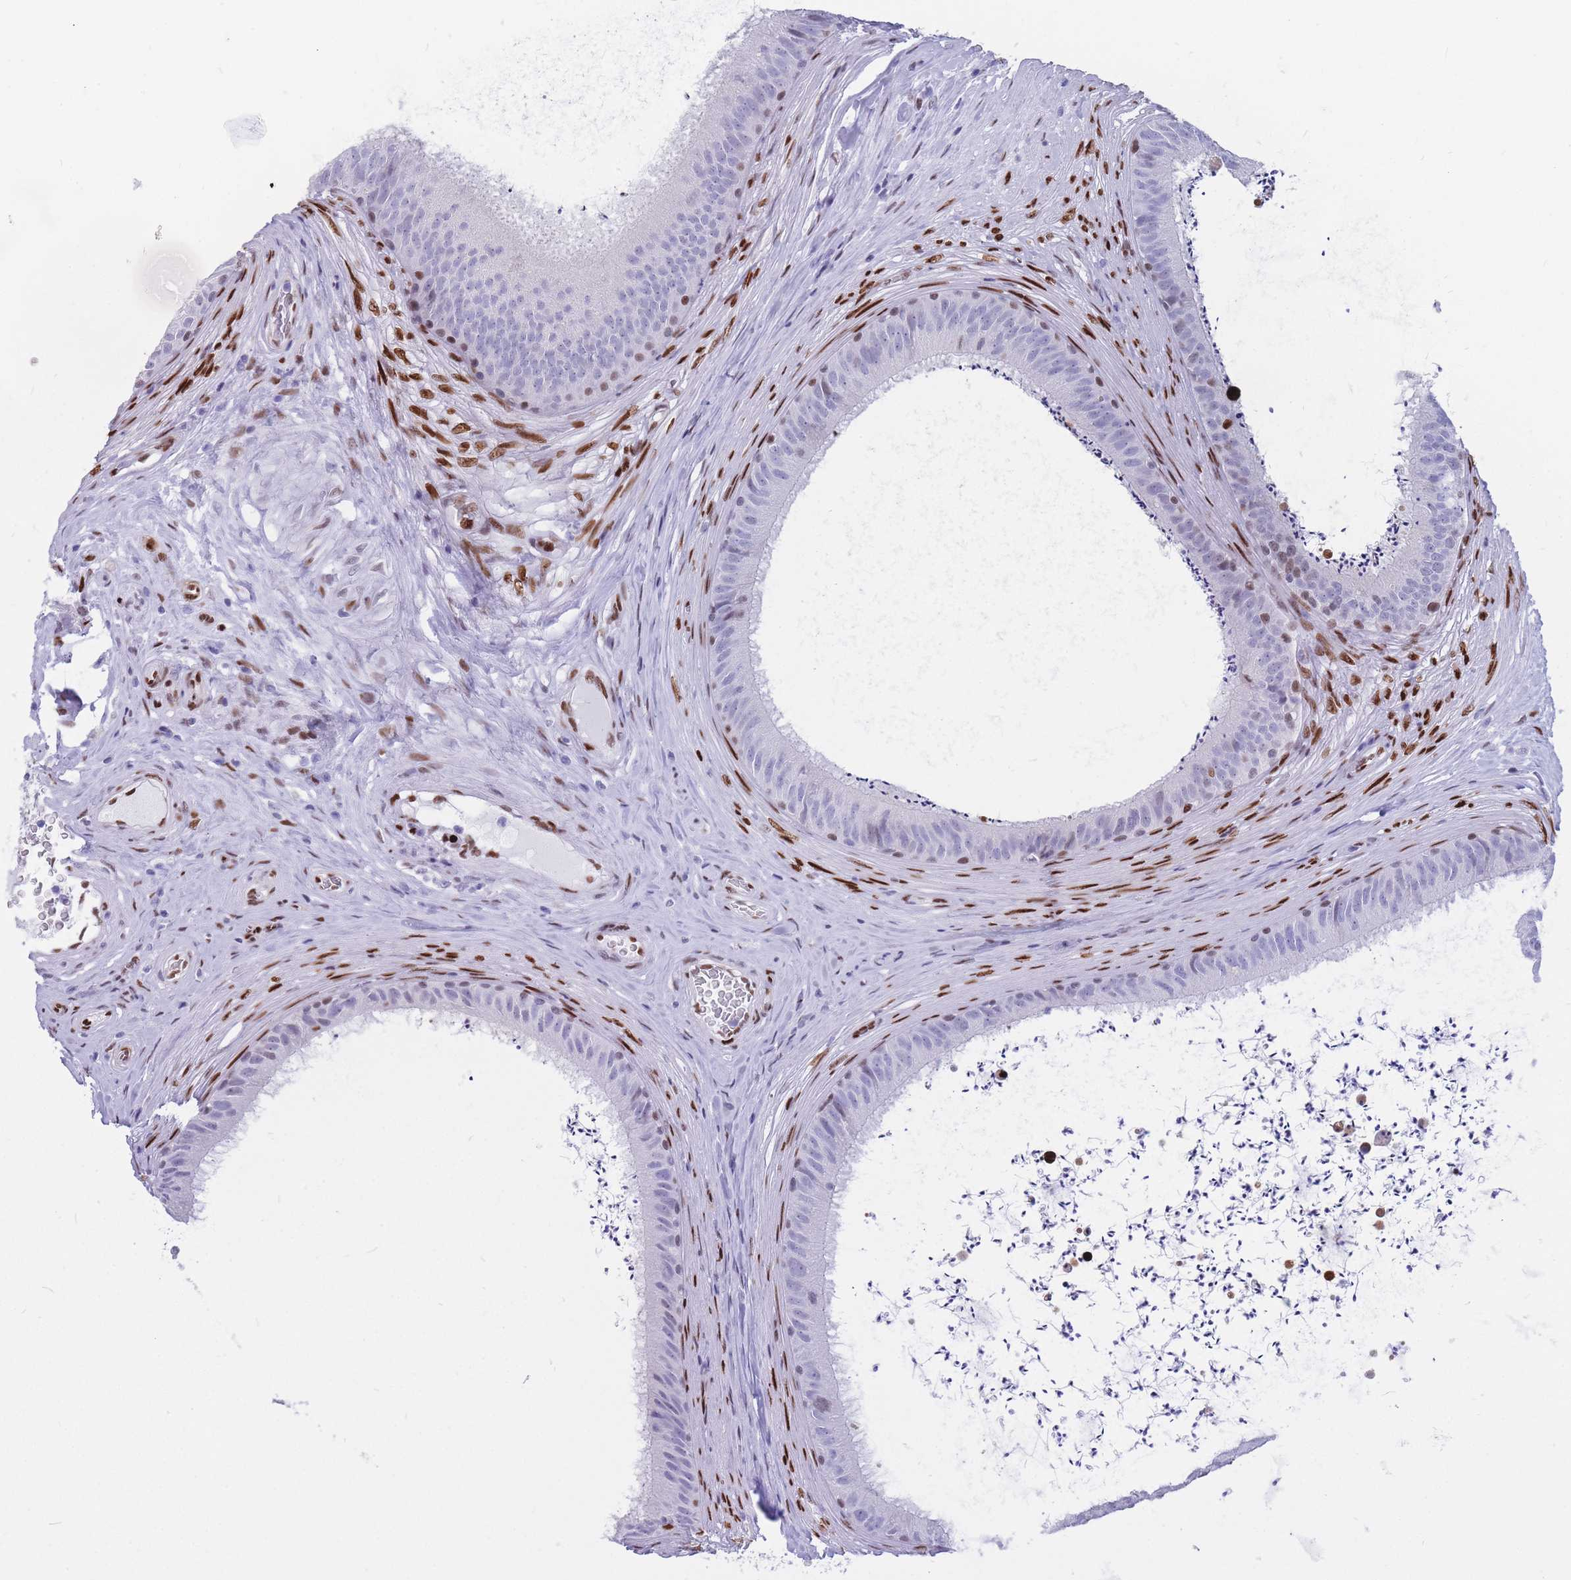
{"staining": {"intensity": "moderate", "quantity": "<25%", "location": "nuclear"}, "tissue": "epididymis", "cell_type": "Glandular cells", "image_type": "normal", "snomed": [{"axis": "morphology", "description": "Normal tissue, NOS"}, {"axis": "topography", "description": "Testis"}, {"axis": "topography", "description": "Epididymis"}], "caption": "Protein staining reveals moderate nuclear positivity in approximately <25% of glandular cells in unremarkable epididymis. (brown staining indicates protein expression, while blue staining denotes nuclei).", "gene": "NASP", "patient": {"sex": "male", "age": 41}}